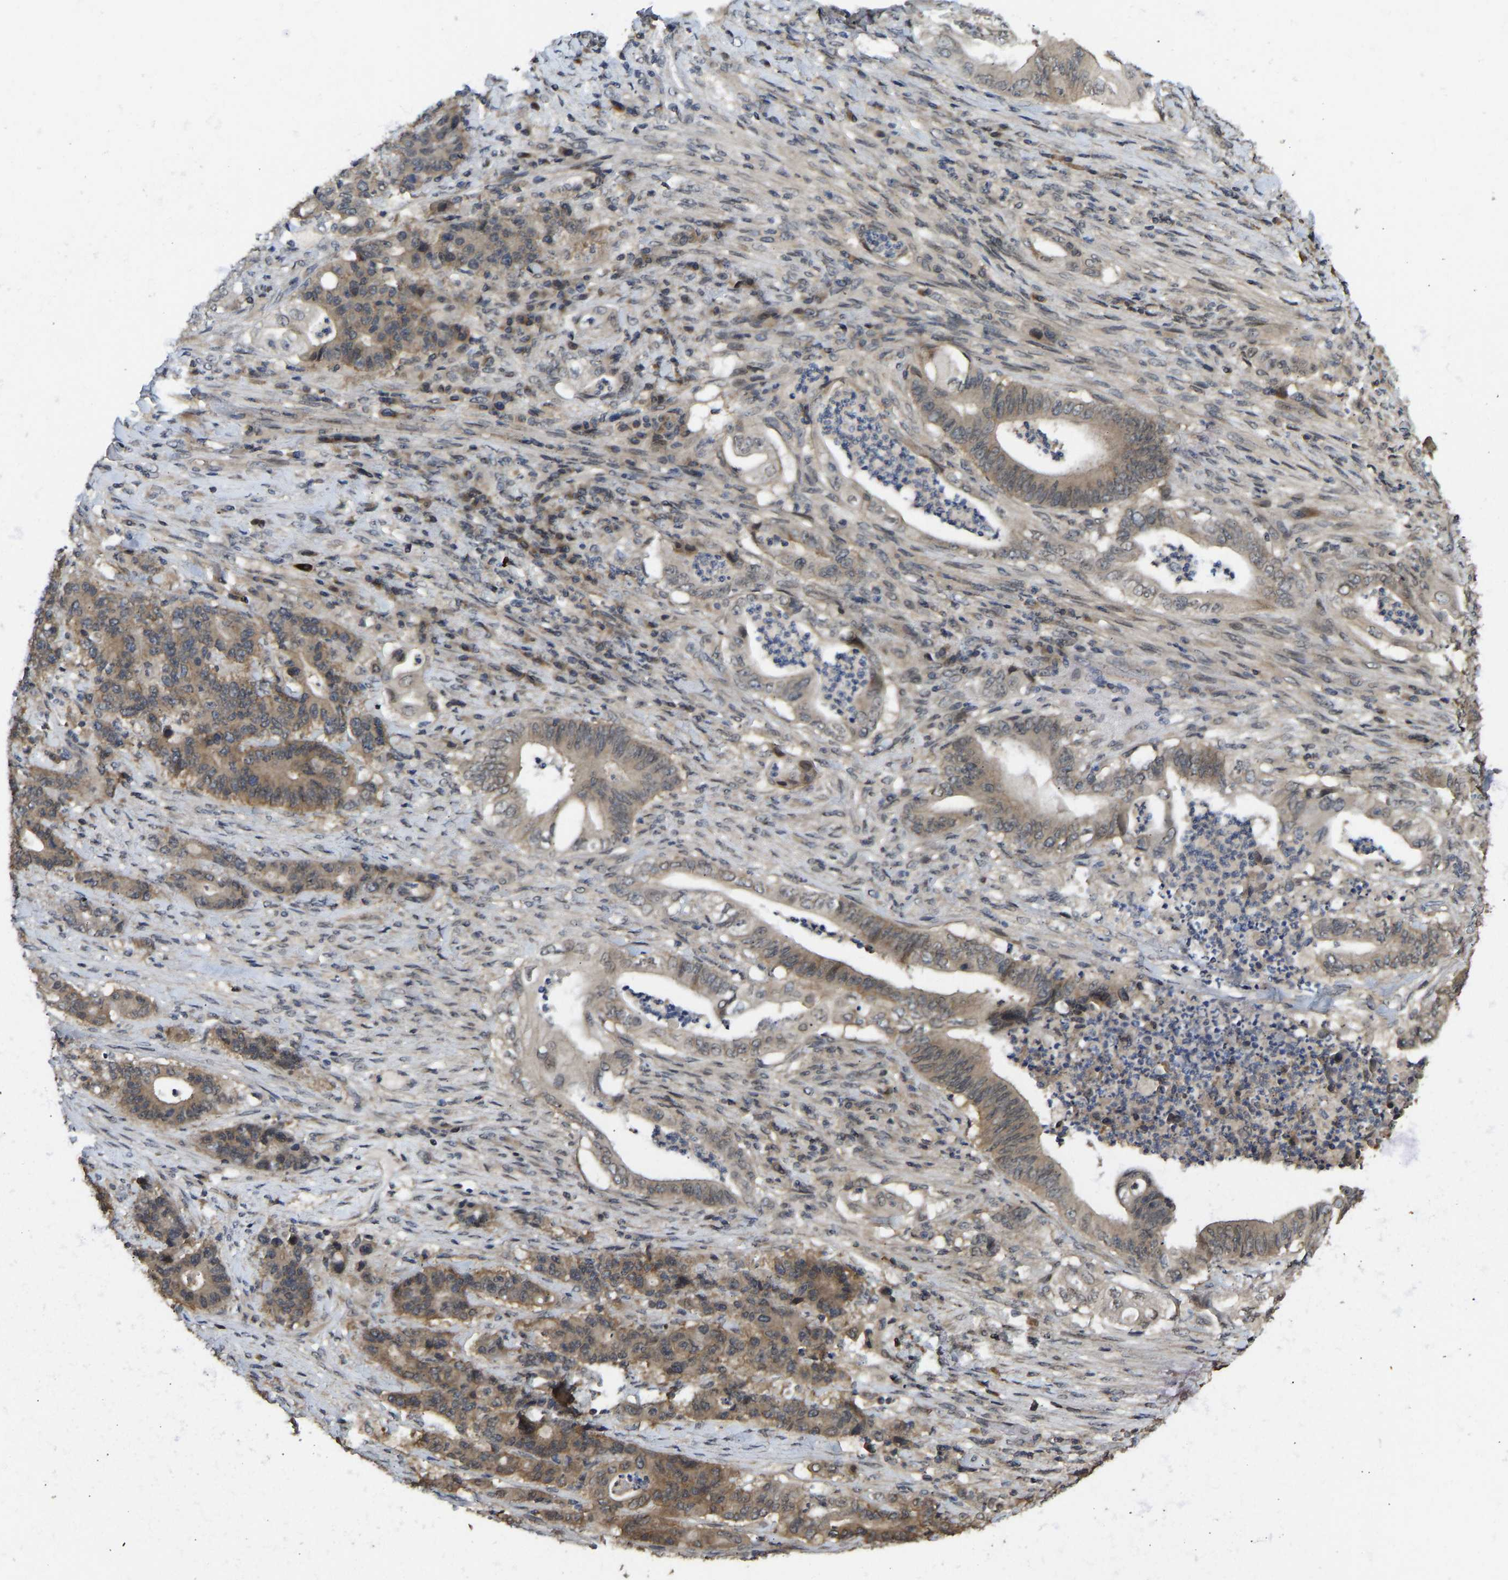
{"staining": {"intensity": "moderate", "quantity": ">75%", "location": "cytoplasmic/membranous"}, "tissue": "stomach cancer", "cell_type": "Tumor cells", "image_type": "cancer", "snomed": [{"axis": "morphology", "description": "Adenocarcinoma, NOS"}, {"axis": "topography", "description": "Stomach"}], "caption": "A medium amount of moderate cytoplasmic/membranous staining is appreciated in approximately >75% of tumor cells in stomach cancer (adenocarcinoma) tissue. Nuclei are stained in blue.", "gene": "NDRG3", "patient": {"sex": "female", "age": 73}}